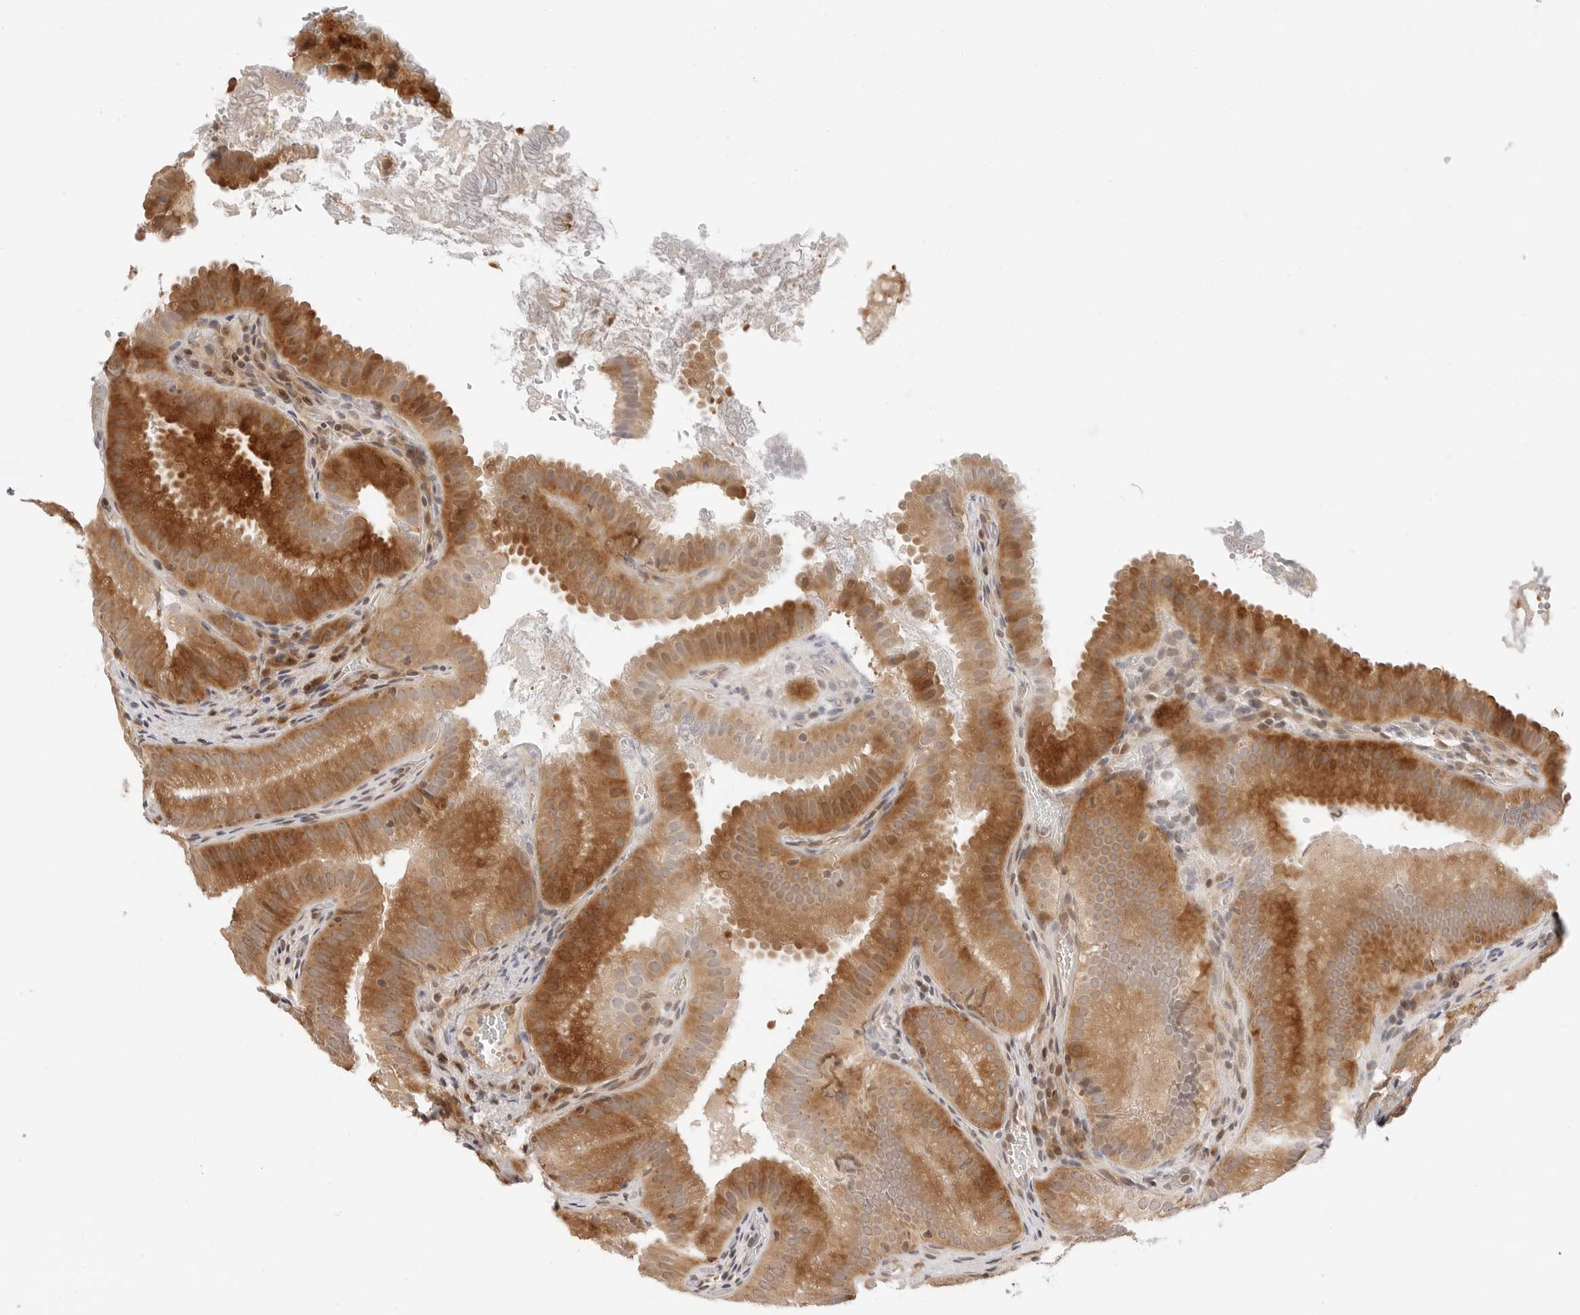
{"staining": {"intensity": "strong", "quantity": ">75%", "location": "cytoplasmic/membranous,nuclear"}, "tissue": "gallbladder", "cell_type": "Glandular cells", "image_type": "normal", "snomed": [{"axis": "morphology", "description": "Normal tissue, NOS"}, {"axis": "topography", "description": "Gallbladder"}], "caption": "Immunohistochemical staining of benign human gallbladder displays >75% levels of strong cytoplasmic/membranous,nuclear protein expression in about >75% of glandular cells.", "gene": "GEM", "patient": {"sex": "female", "age": 30}}